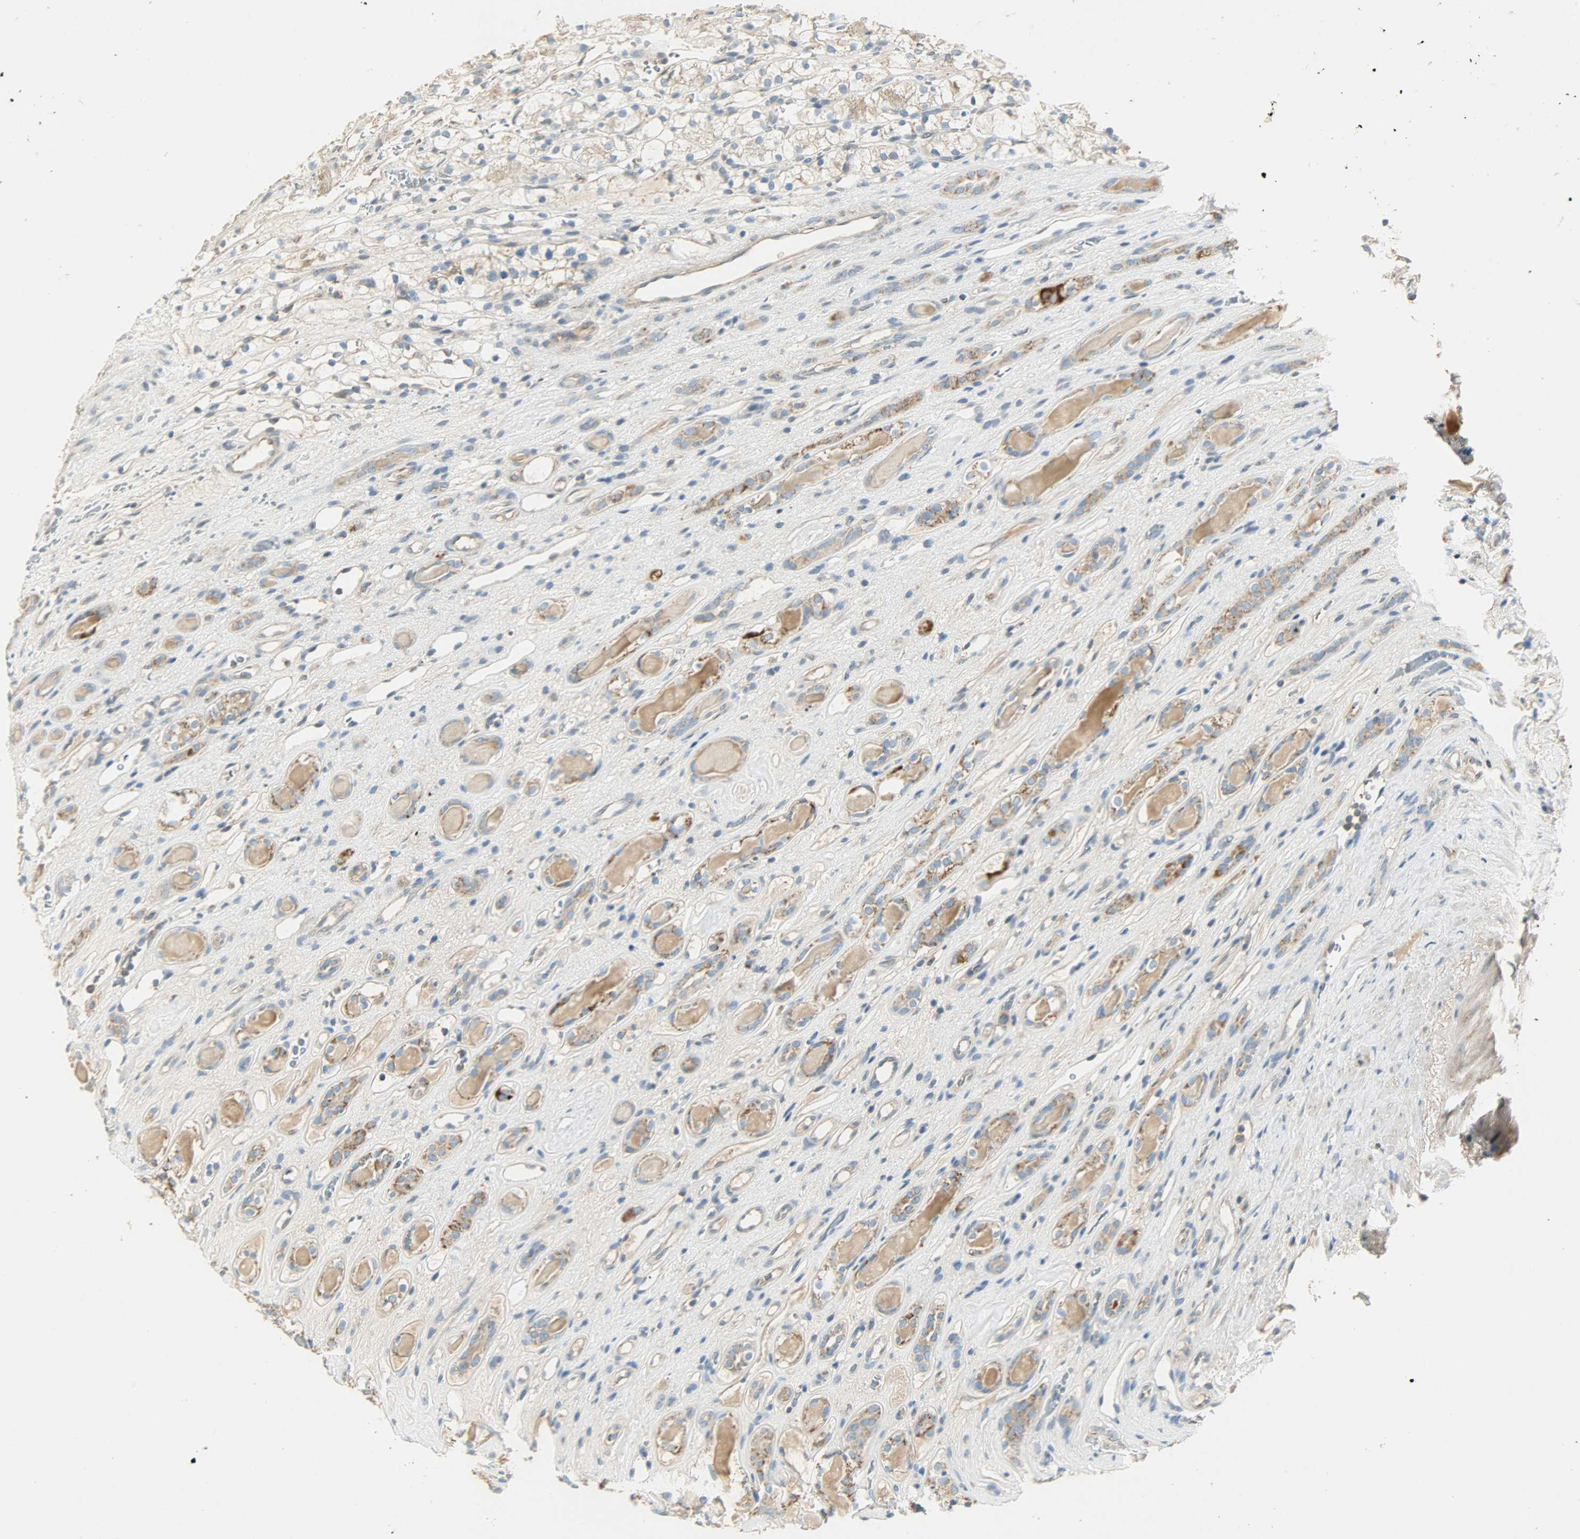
{"staining": {"intensity": "moderate", "quantity": "25%-75%", "location": "cytoplasmic/membranous"}, "tissue": "renal cancer", "cell_type": "Tumor cells", "image_type": "cancer", "snomed": [{"axis": "morphology", "description": "Adenocarcinoma, NOS"}, {"axis": "topography", "description": "Kidney"}], "caption": "Renal cancer (adenocarcinoma) tissue shows moderate cytoplasmic/membranous positivity in approximately 25%-75% of tumor cells (Brightfield microscopy of DAB IHC at high magnification).", "gene": "NNT", "patient": {"sex": "female", "age": 60}}